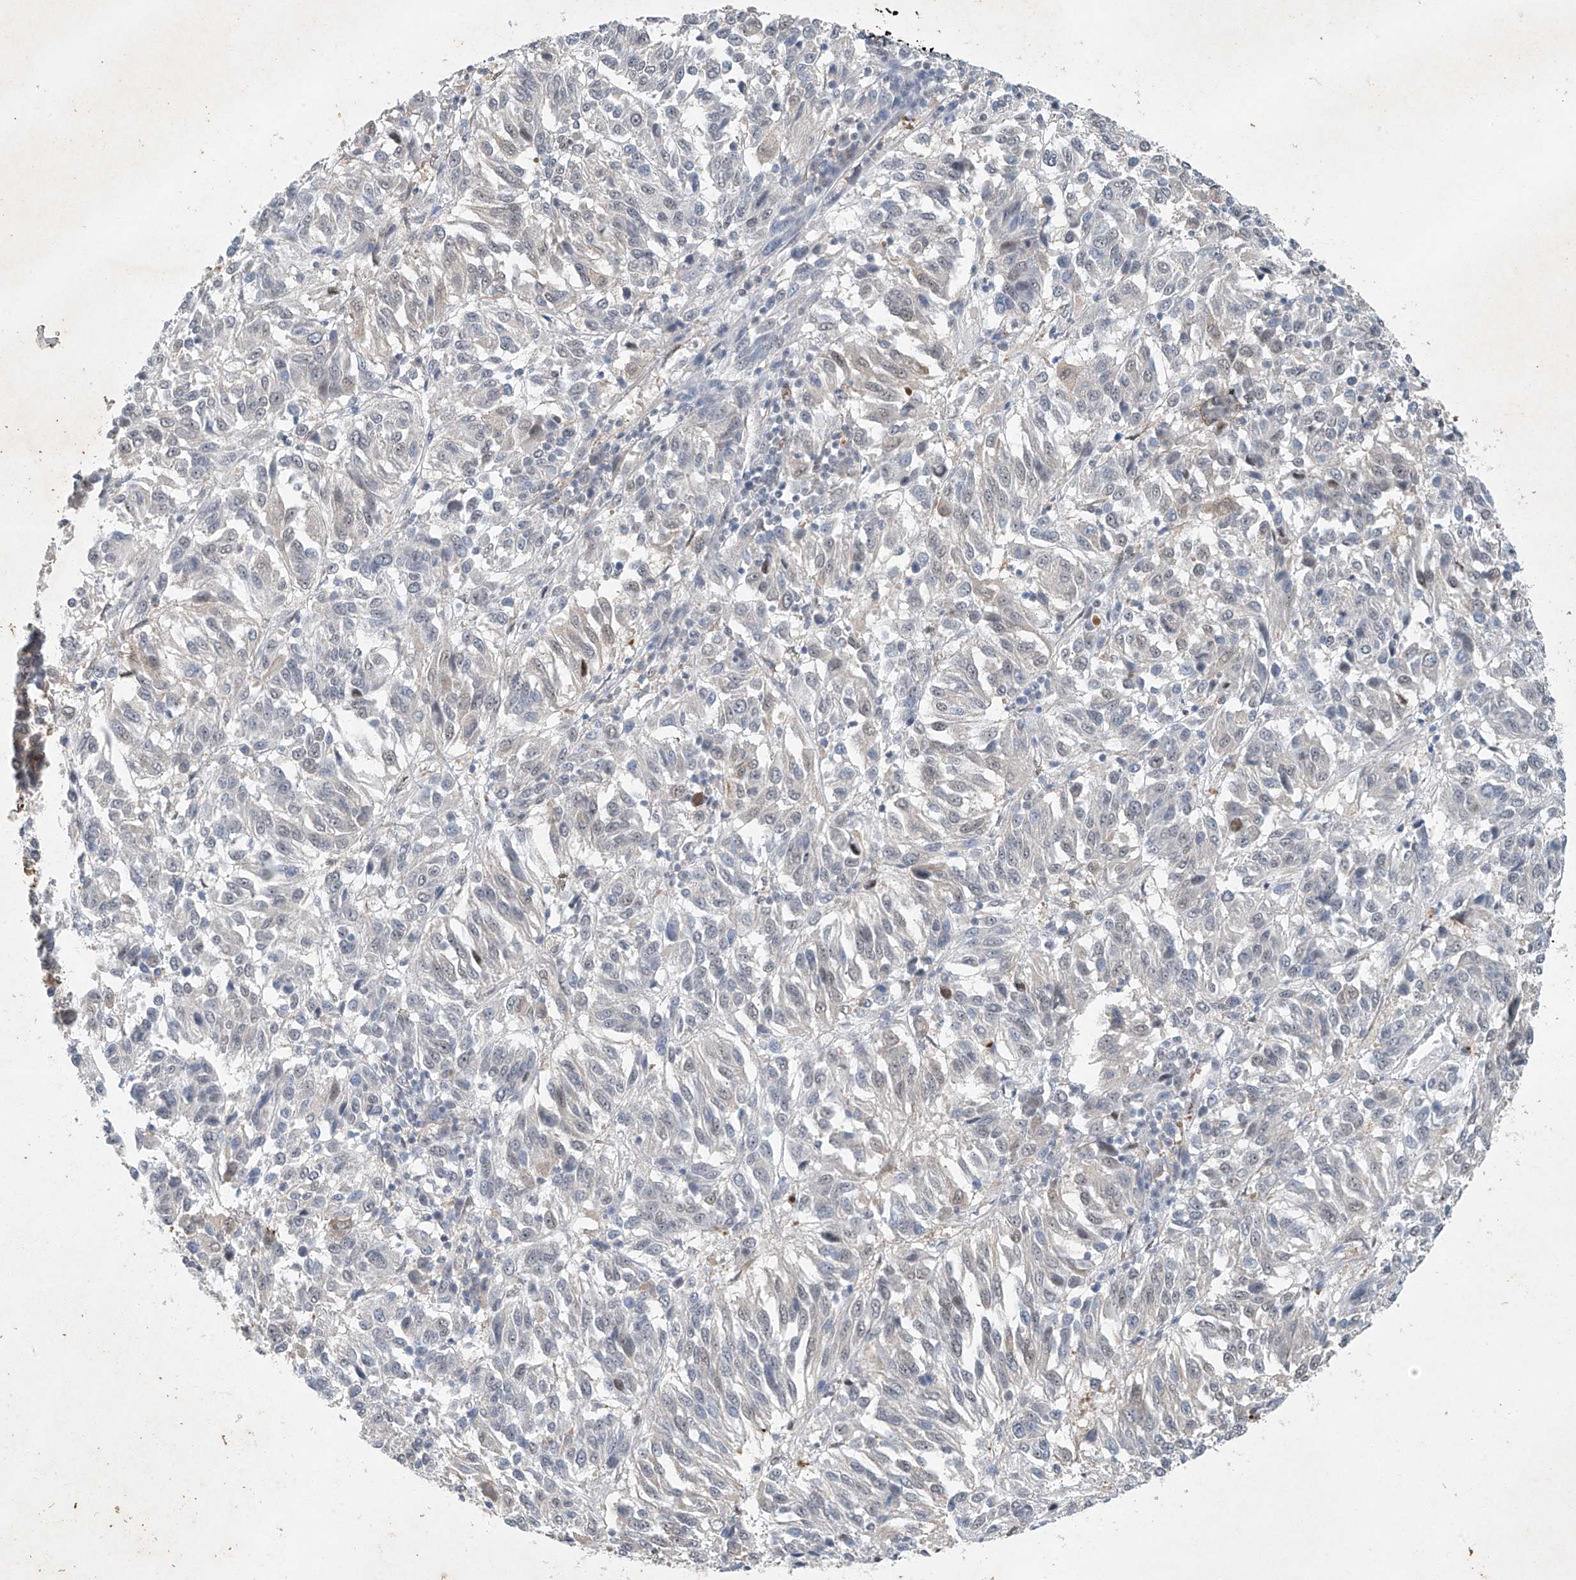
{"staining": {"intensity": "negative", "quantity": "none", "location": "none"}, "tissue": "melanoma", "cell_type": "Tumor cells", "image_type": "cancer", "snomed": [{"axis": "morphology", "description": "Malignant melanoma, Metastatic site"}, {"axis": "topography", "description": "Lung"}], "caption": "Immunohistochemistry (IHC) micrograph of neoplastic tissue: human melanoma stained with DAB (3,3'-diaminobenzidine) displays no significant protein staining in tumor cells. (DAB immunohistochemistry (IHC) with hematoxylin counter stain).", "gene": "TAF8", "patient": {"sex": "male", "age": 64}}